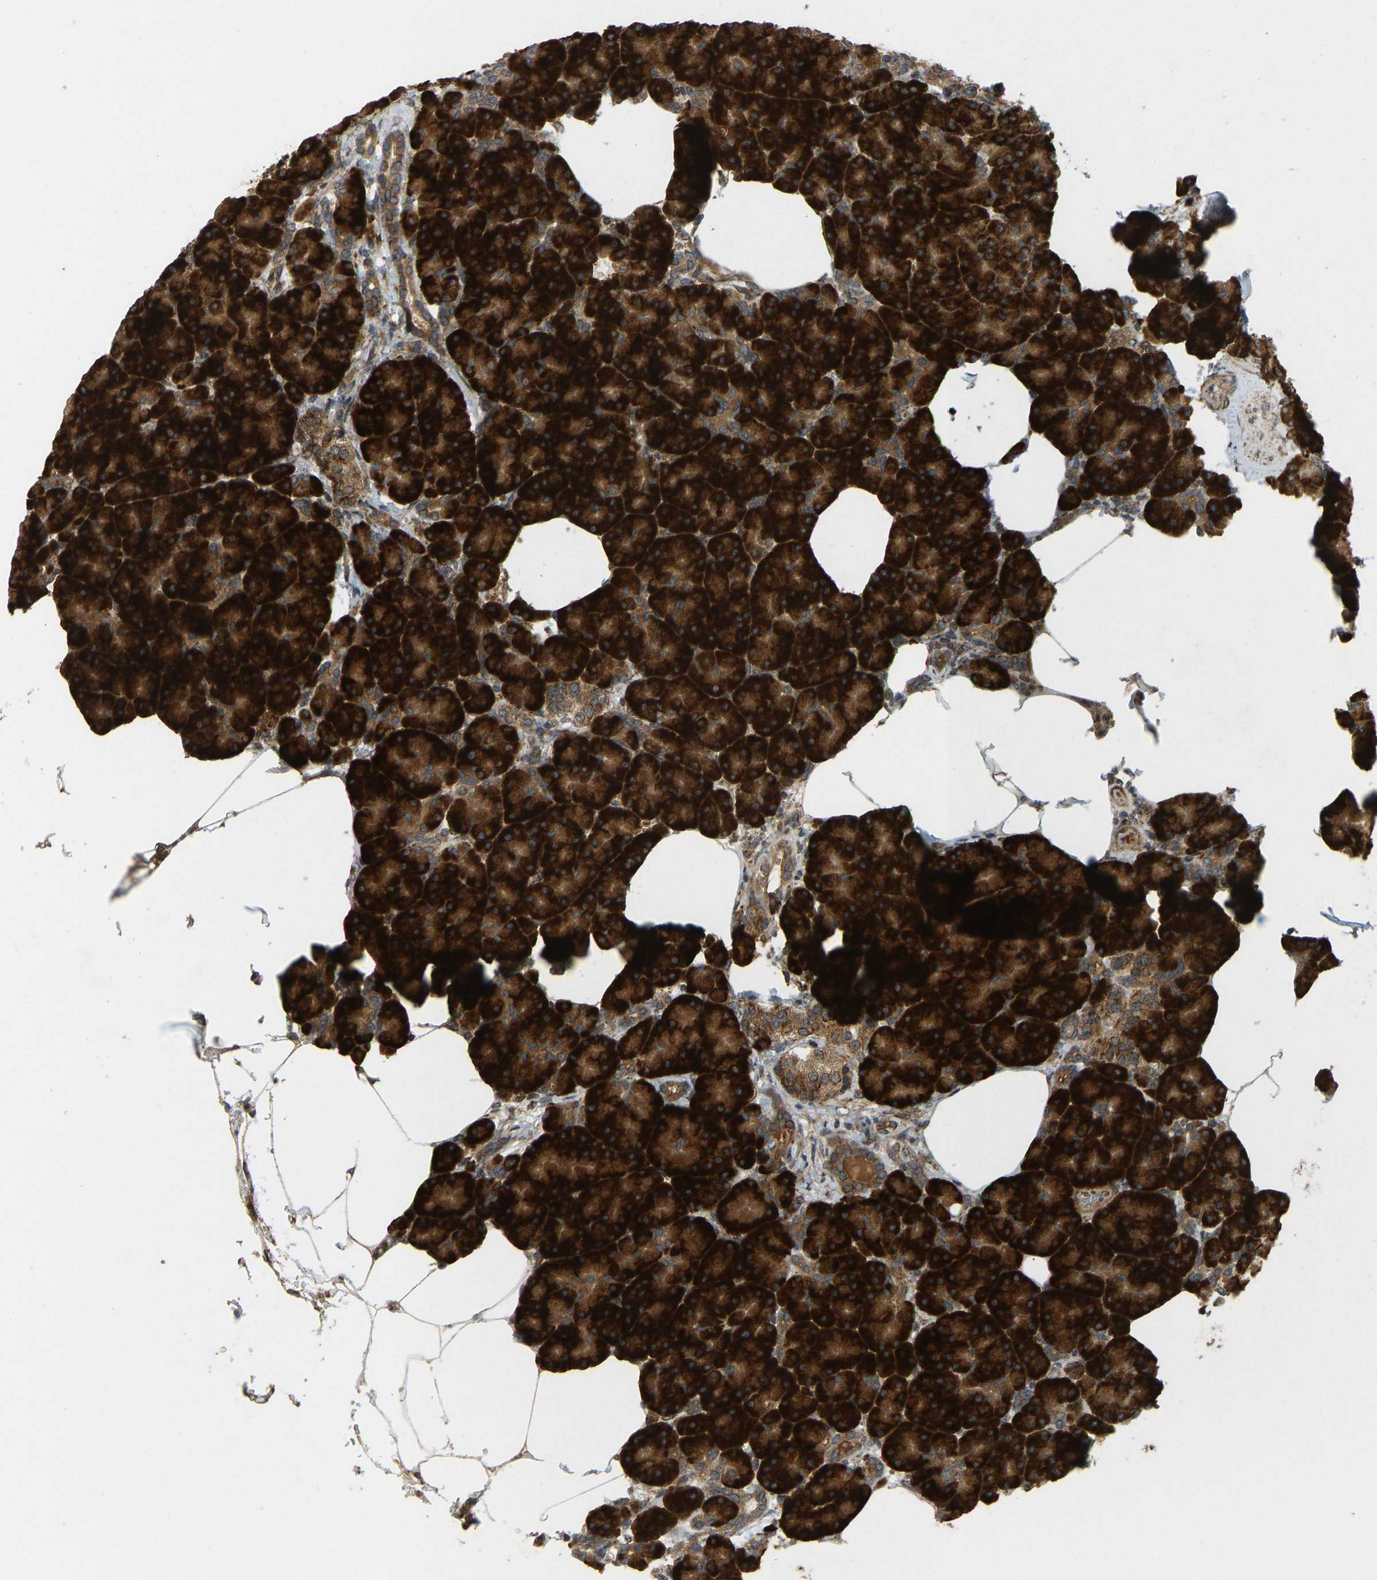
{"staining": {"intensity": "strong", "quantity": ">75%", "location": "cytoplasmic/membranous"}, "tissue": "pancreas", "cell_type": "Exocrine glandular cells", "image_type": "normal", "snomed": [{"axis": "morphology", "description": "Normal tissue, NOS"}, {"axis": "topography", "description": "Pancreas"}], "caption": "Approximately >75% of exocrine glandular cells in benign human pancreas exhibit strong cytoplasmic/membranous protein positivity as visualized by brown immunohistochemical staining.", "gene": "RPN2", "patient": {"sex": "female", "age": 70}}